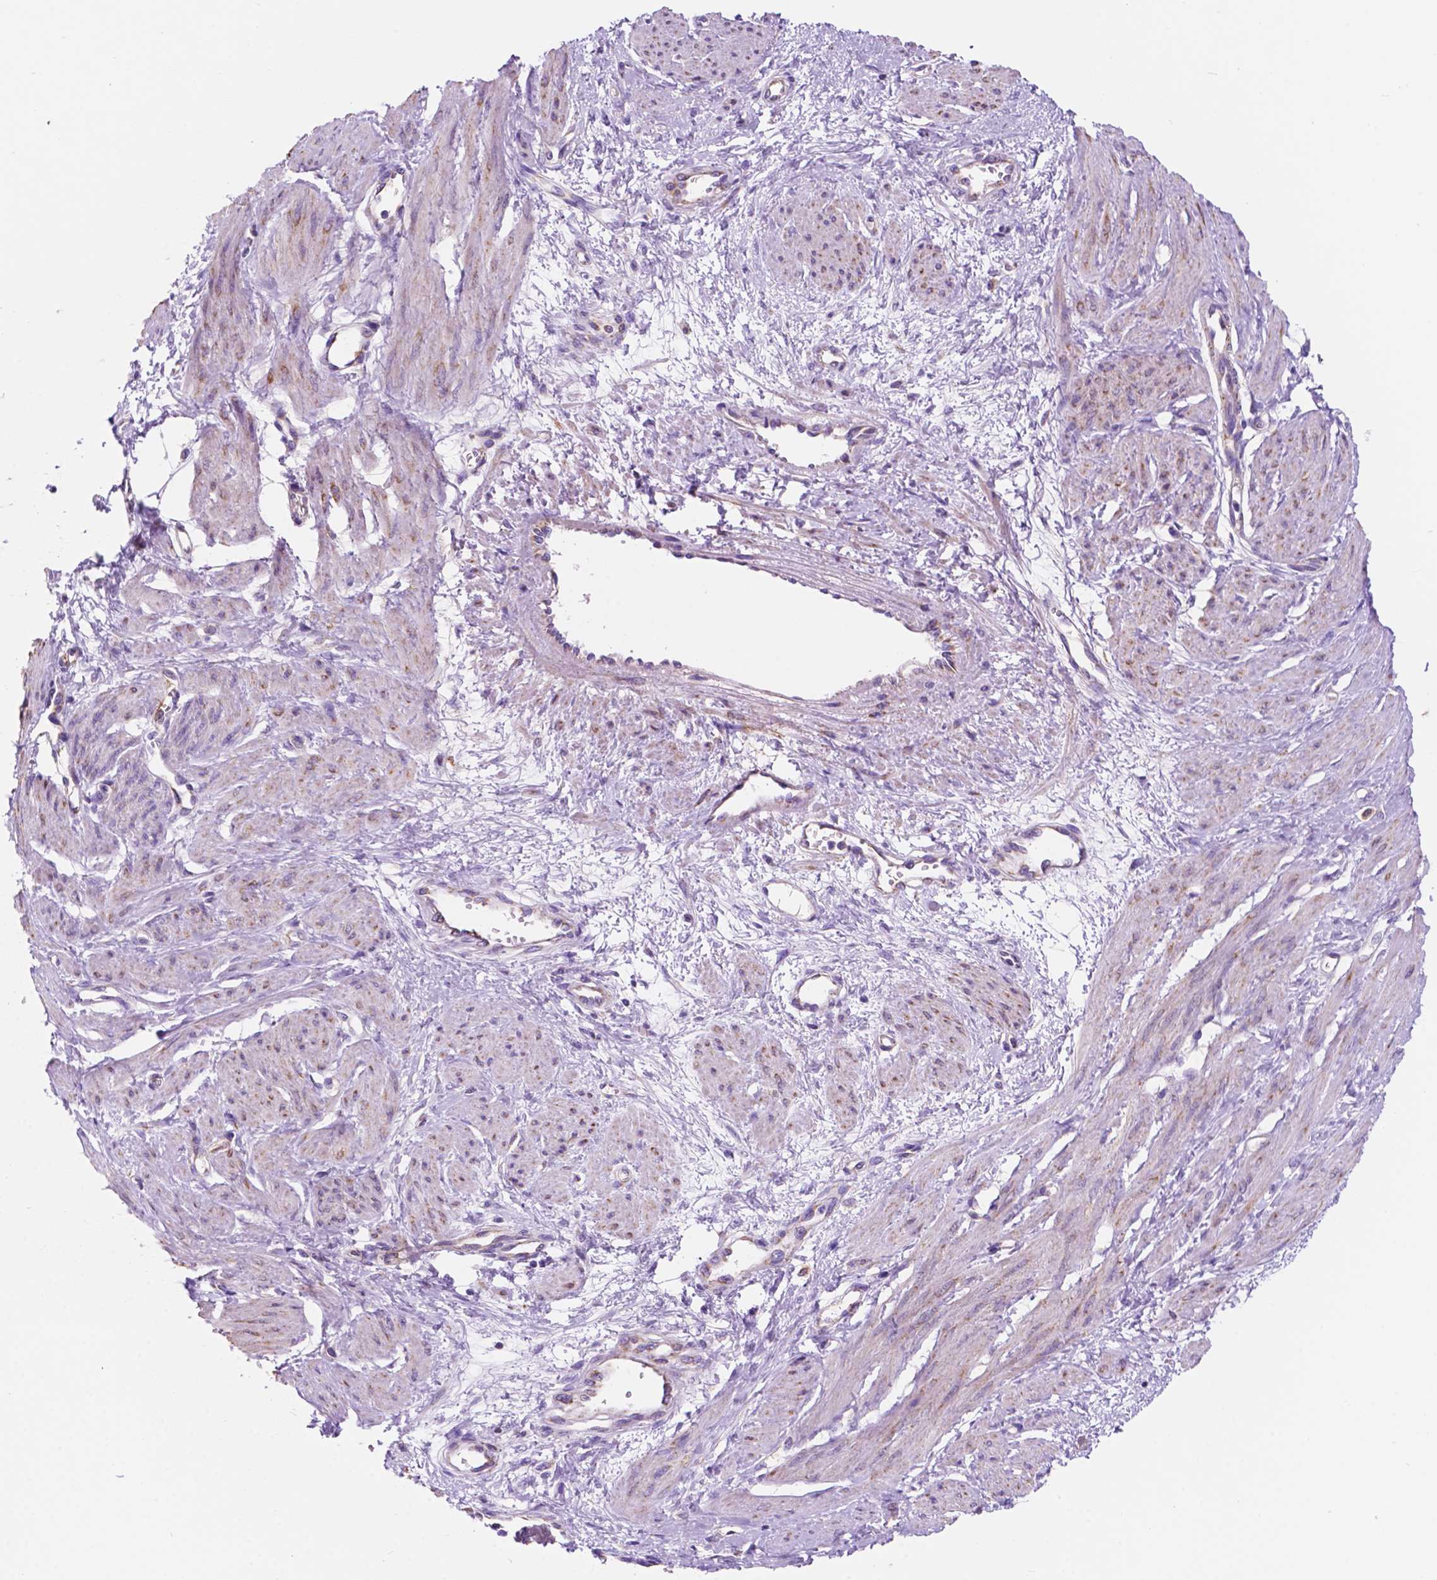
{"staining": {"intensity": "weak", "quantity": "25%-75%", "location": "cytoplasmic/membranous"}, "tissue": "smooth muscle", "cell_type": "Smooth muscle cells", "image_type": "normal", "snomed": [{"axis": "morphology", "description": "Normal tissue, NOS"}, {"axis": "topography", "description": "Smooth muscle"}, {"axis": "topography", "description": "Uterus"}], "caption": "Immunohistochemical staining of normal human smooth muscle reveals low levels of weak cytoplasmic/membranous positivity in approximately 25%-75% of smooth muscle cells.", "gene": "TRPV5", "patient": {"sex": "female", "age": 39}}